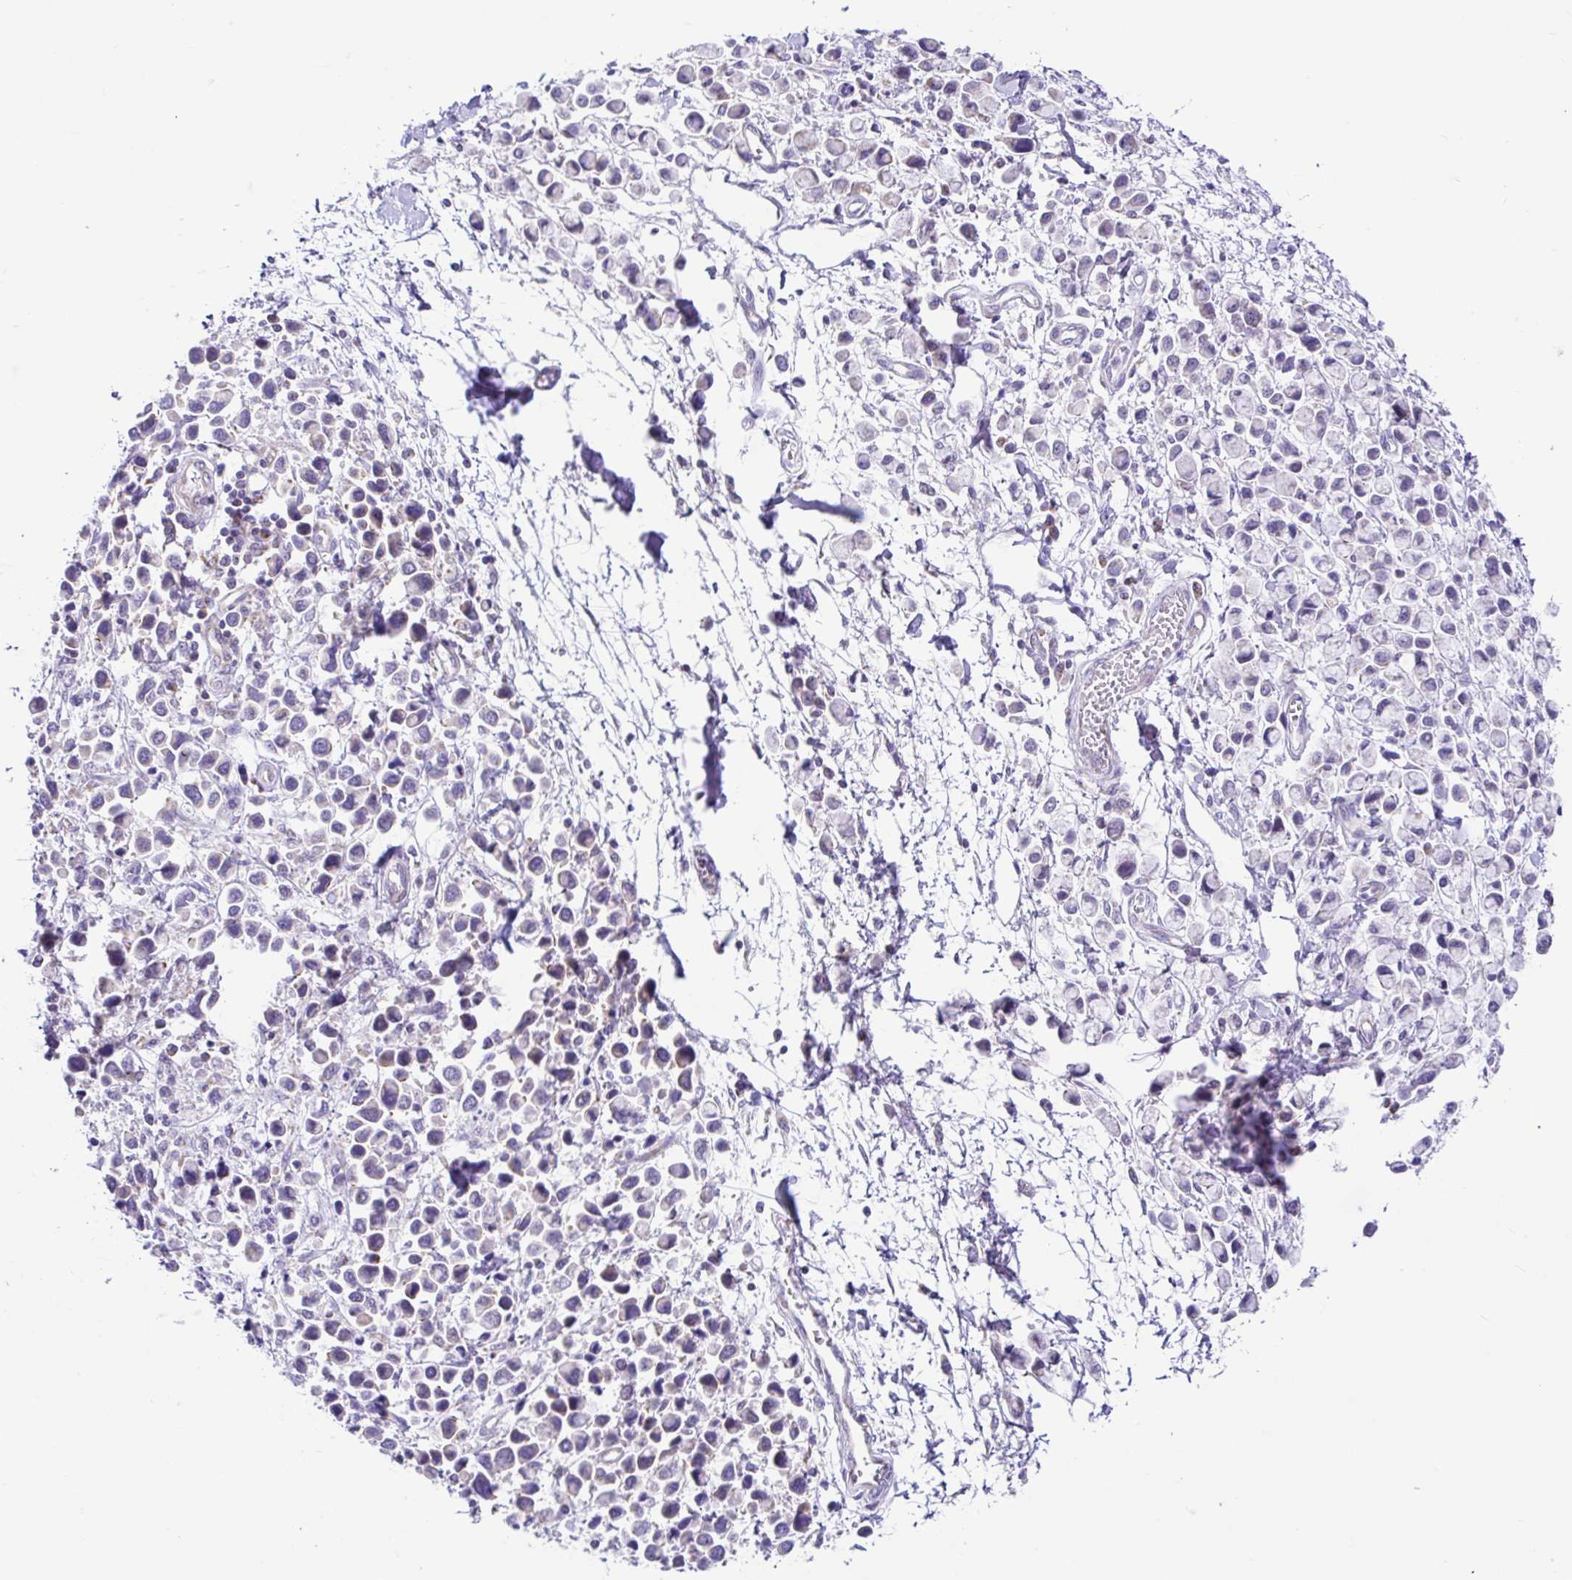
{"staining": {"intensity": "negative", "quantity": "none", "location": "none"}, "tissue": "stomach cancer", "cell_type": "Tumor cells", "image_type": "cancer", "snomed": [{"axis": "morphology", "description": "Adenocarcinoma, NOS"}, {"axis": "topography", "description": "Stomach"}], "caption": "There is no significant staining in tumor cells of stomach cancer.", "gene": "NDUFS2", "patient": {"sex": "female", "age": 81}}